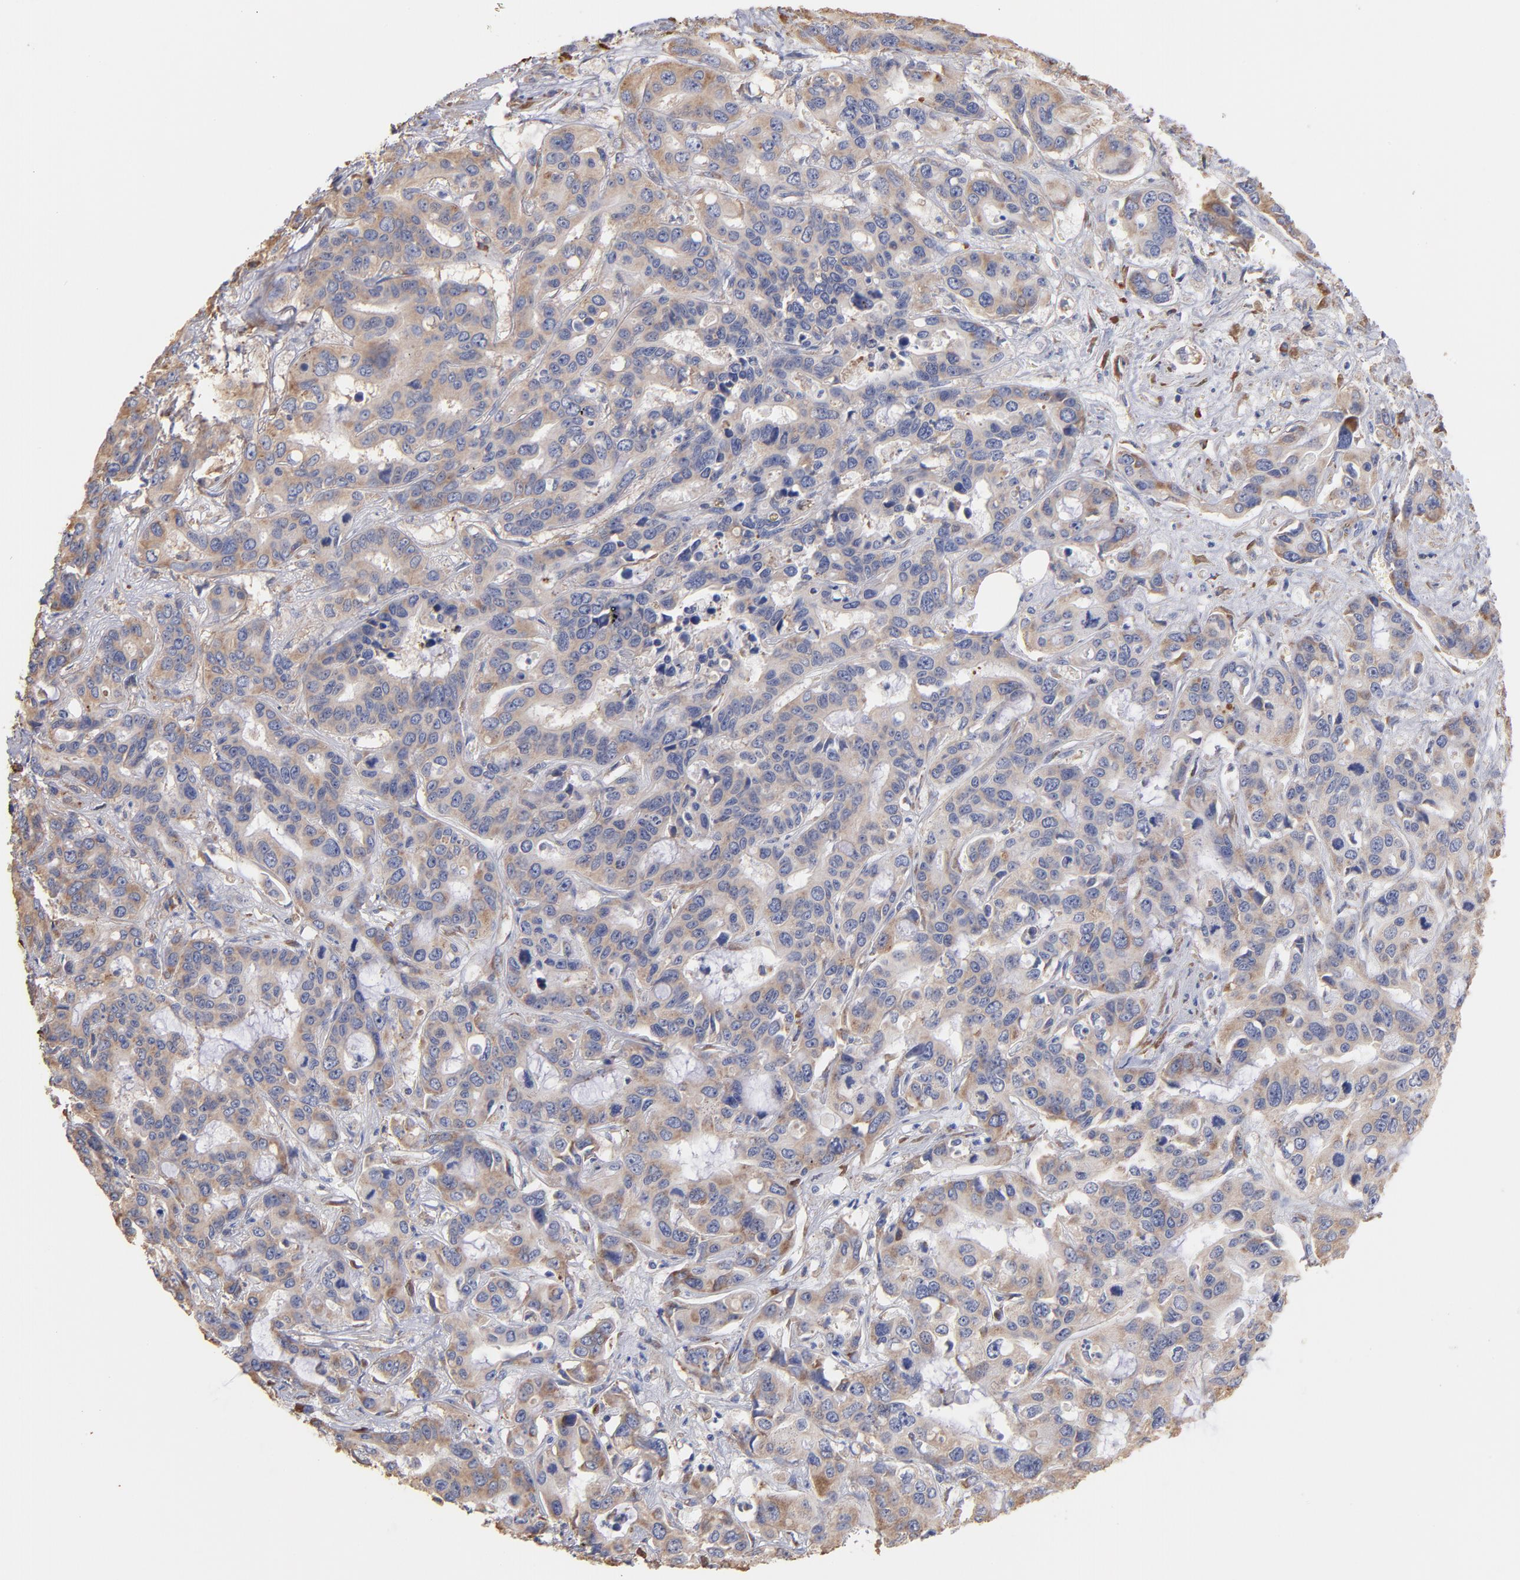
{"staining": {"intensity": "weak", "quantity": "<25%", "location": "cytoplasmic/membranous"}, "tissue": "liver cancer", "cell_type": "Tumor cells", "image_type": "cancer", "snomed": [{"axis": "morphology", "description": "Cholangiocarcinoma"}, {"axis": "topography", "description": "Liver"}], "caption": "Tumor cells are negative for protein expression in human liver cholangiocarcinoma.", "gene": "RPL9", "patient": {"sex": "female", "age": 65}}